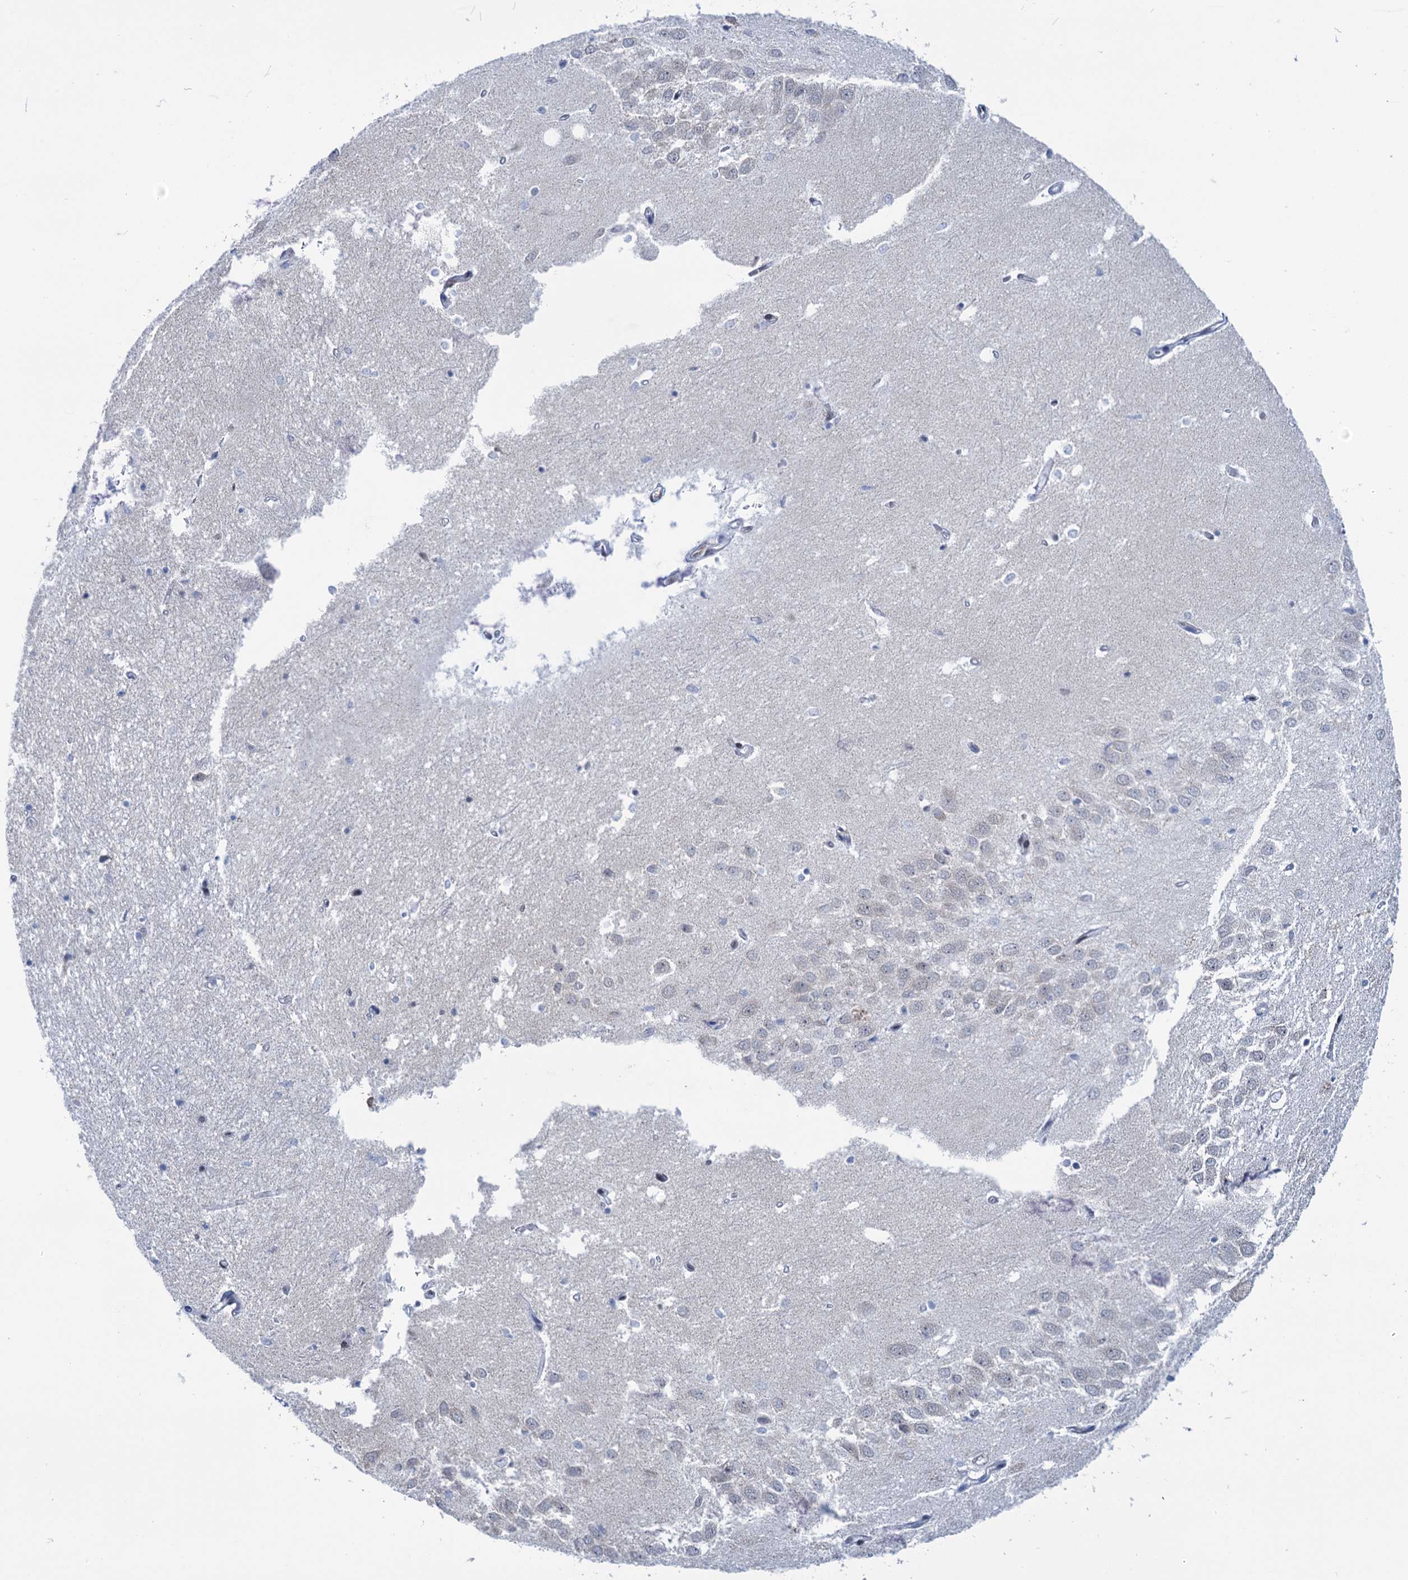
{"staining": {"intensity": "negative", "quantity": "none", "location": "none"}, "tissue": "hippocampus", "cell_type": "Glial cells", "image_type": "normal", "snomed": [{"axis": "morphology", "description": "Normal tissue, NOS"}, {"axis": "topography", "description": "Hippocampus"}], "caption": "An IHC image of unremarkable hippocampus is shown. There is no staining in glial cells of hippocampus. (Stains: DAB (3,3'-diaminobenzidine) immunohistochemistry with hematoxylin counter stain, Microscopy: brightfield microscopy at high magnification).", "gene": "SREK1", "patient": {"sex": "female", "age": 64}}